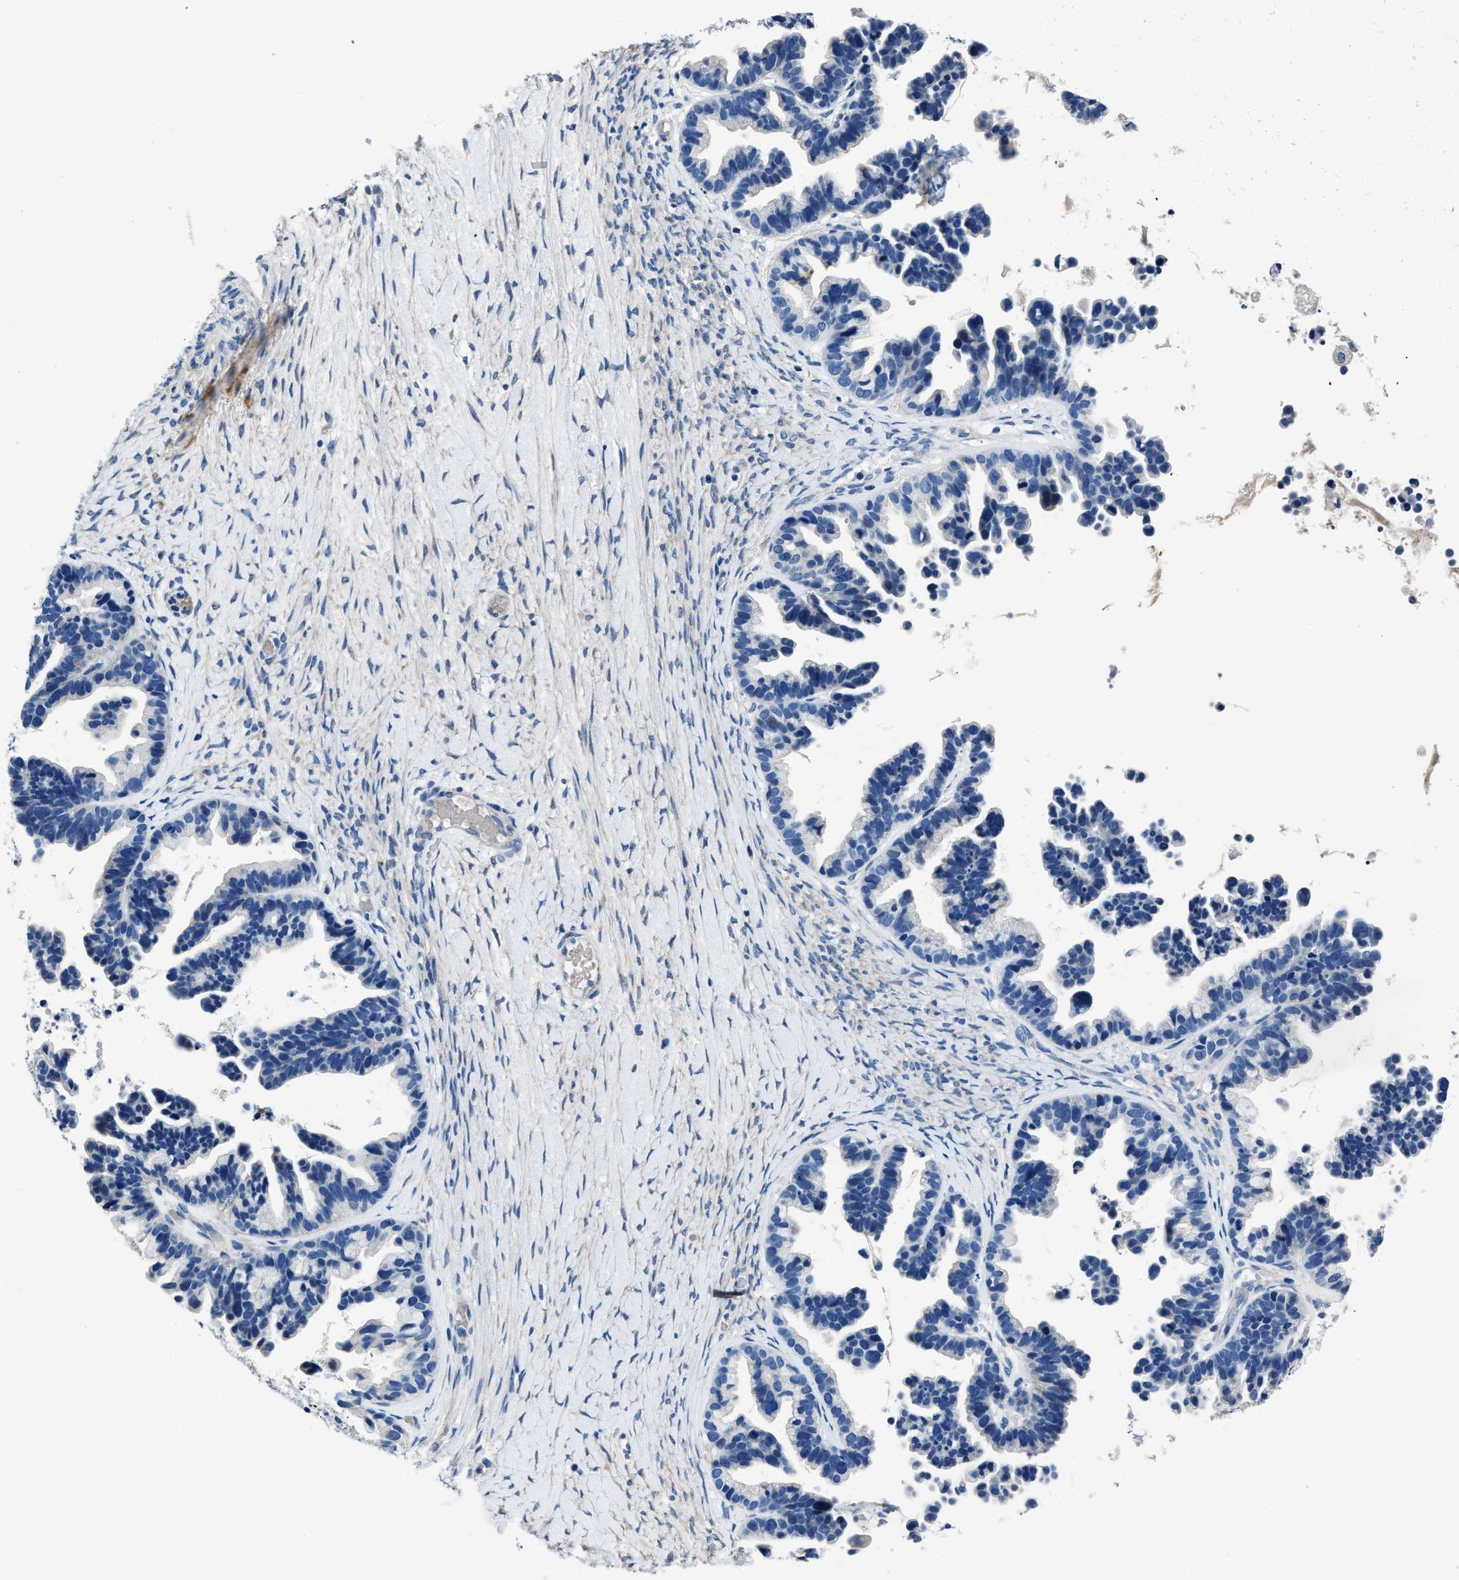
{"staining": {"intensity": "negative", "quantity": "none", "location": "none"}, "tissue": "ovarian cancer", "cell_type": "Tumor cells", "image_type": "cancer", "snomed": [{"axis": "morphology", "description": "Cystadenocarcinoma, serous, NOS"}, {"axis": "topography", "description": "Ovary"}], "caption": "IHC histopathology image of neoplastic tissue: human ovarian cancer (serous cystadenocarcinoma) stained with DAB demonstrates no significant protein staining in tumor cells.", "gene": "NACAD", "patient": {"sex": "female", "age": 56}}